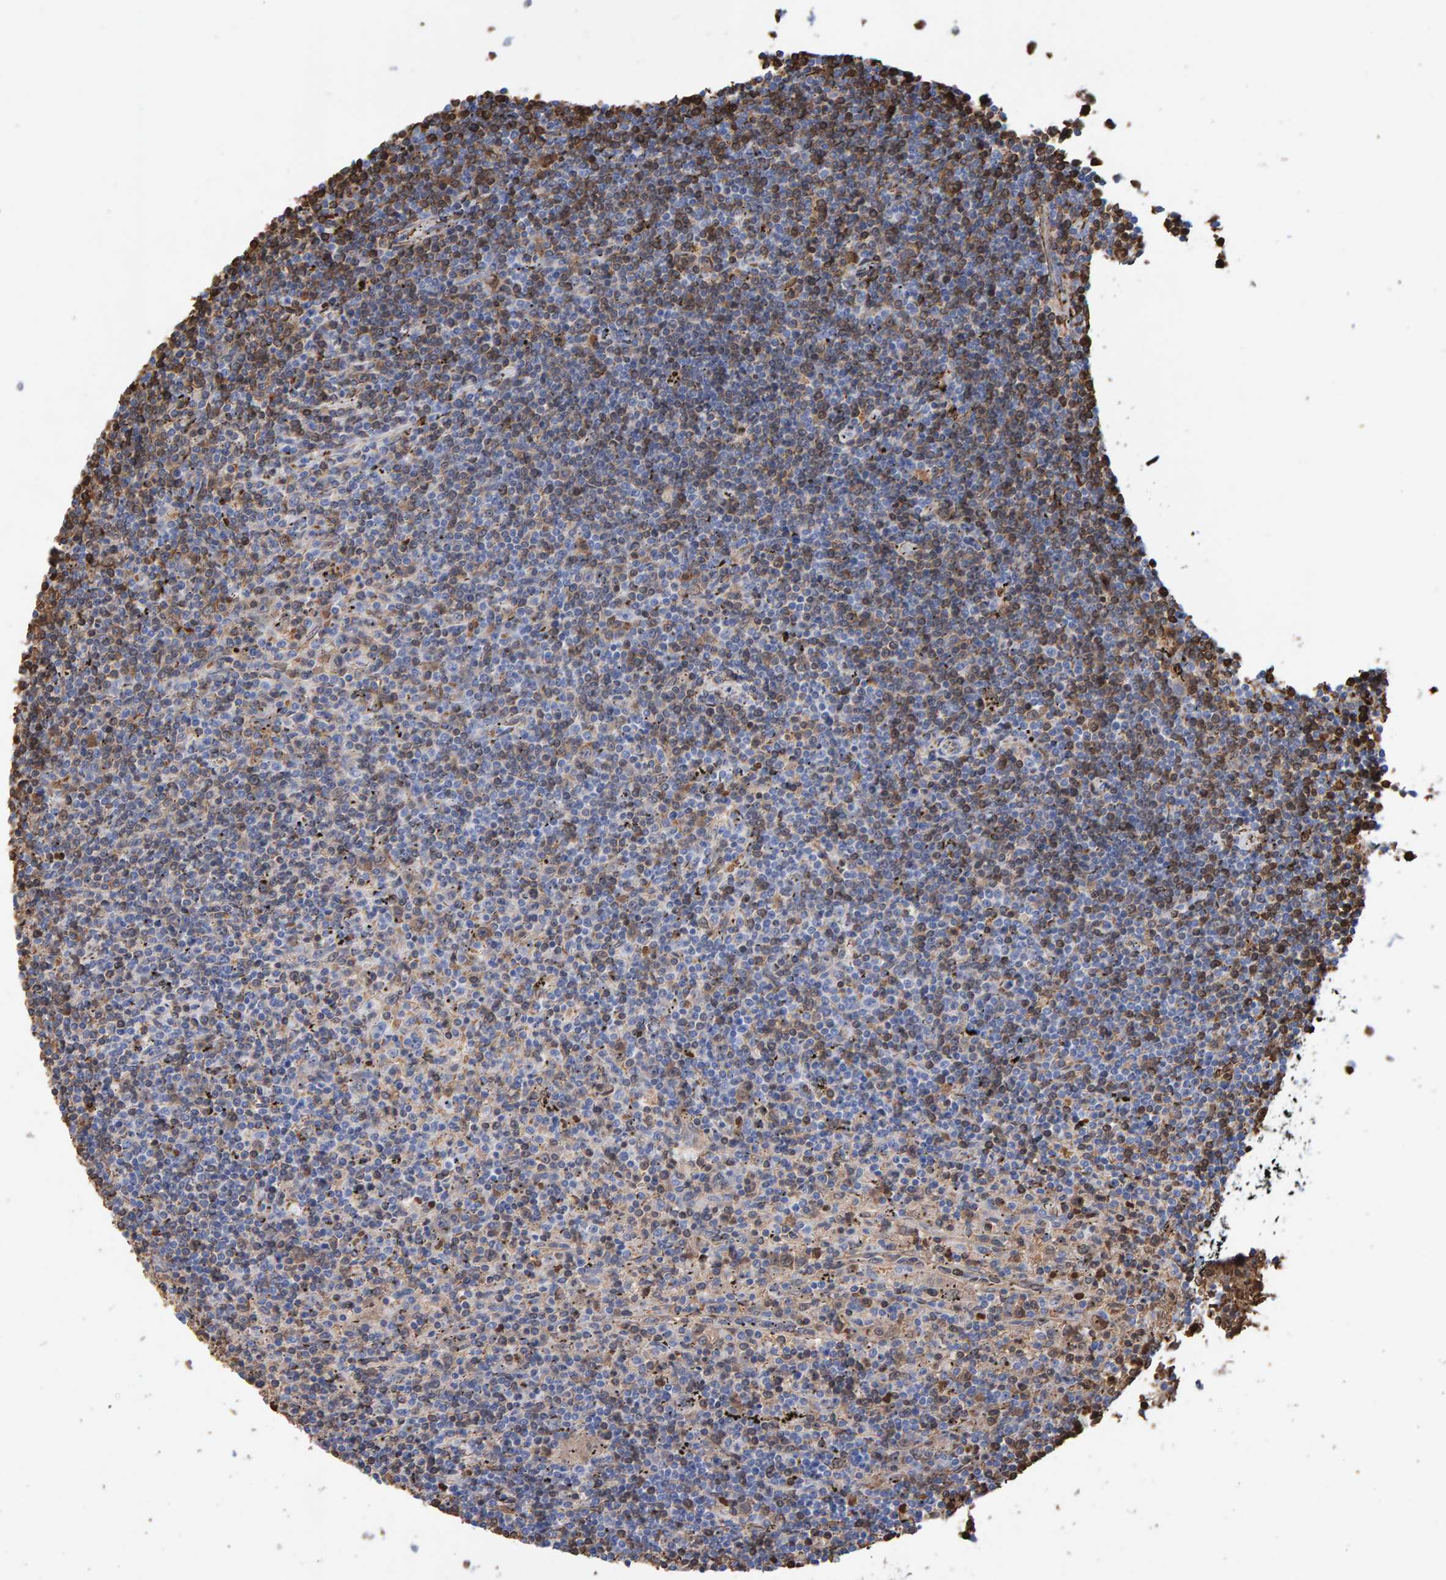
{"staining": {"intensity": "moderate", "quantity": "25%-75%", "location": "cytoplasmic/membranous"}, "tissue": "lymphoma", "cell_type": "Tumor cells", "image_type": "cancer", "snomed": [{"axis": "morphology", "description": "Malignant lymphoma, non-Hodgkin's type, Low grade"}, {"axis": "topography", "description": "Spleen"}], "caption": "Immunohistochemical staining of human low-grade malignant lymphoma, non-Hodgkin's type shows medium levels of moderate cytoplasmic/membranous expression in about 25%-75% of tumor cells. (DAB (3,3'-diaminobenzidine) = brown stain, brightfield microscopy at high magnification).", "gene": "VPS9D1", "patient": {"sex": "male", "age": 76}}